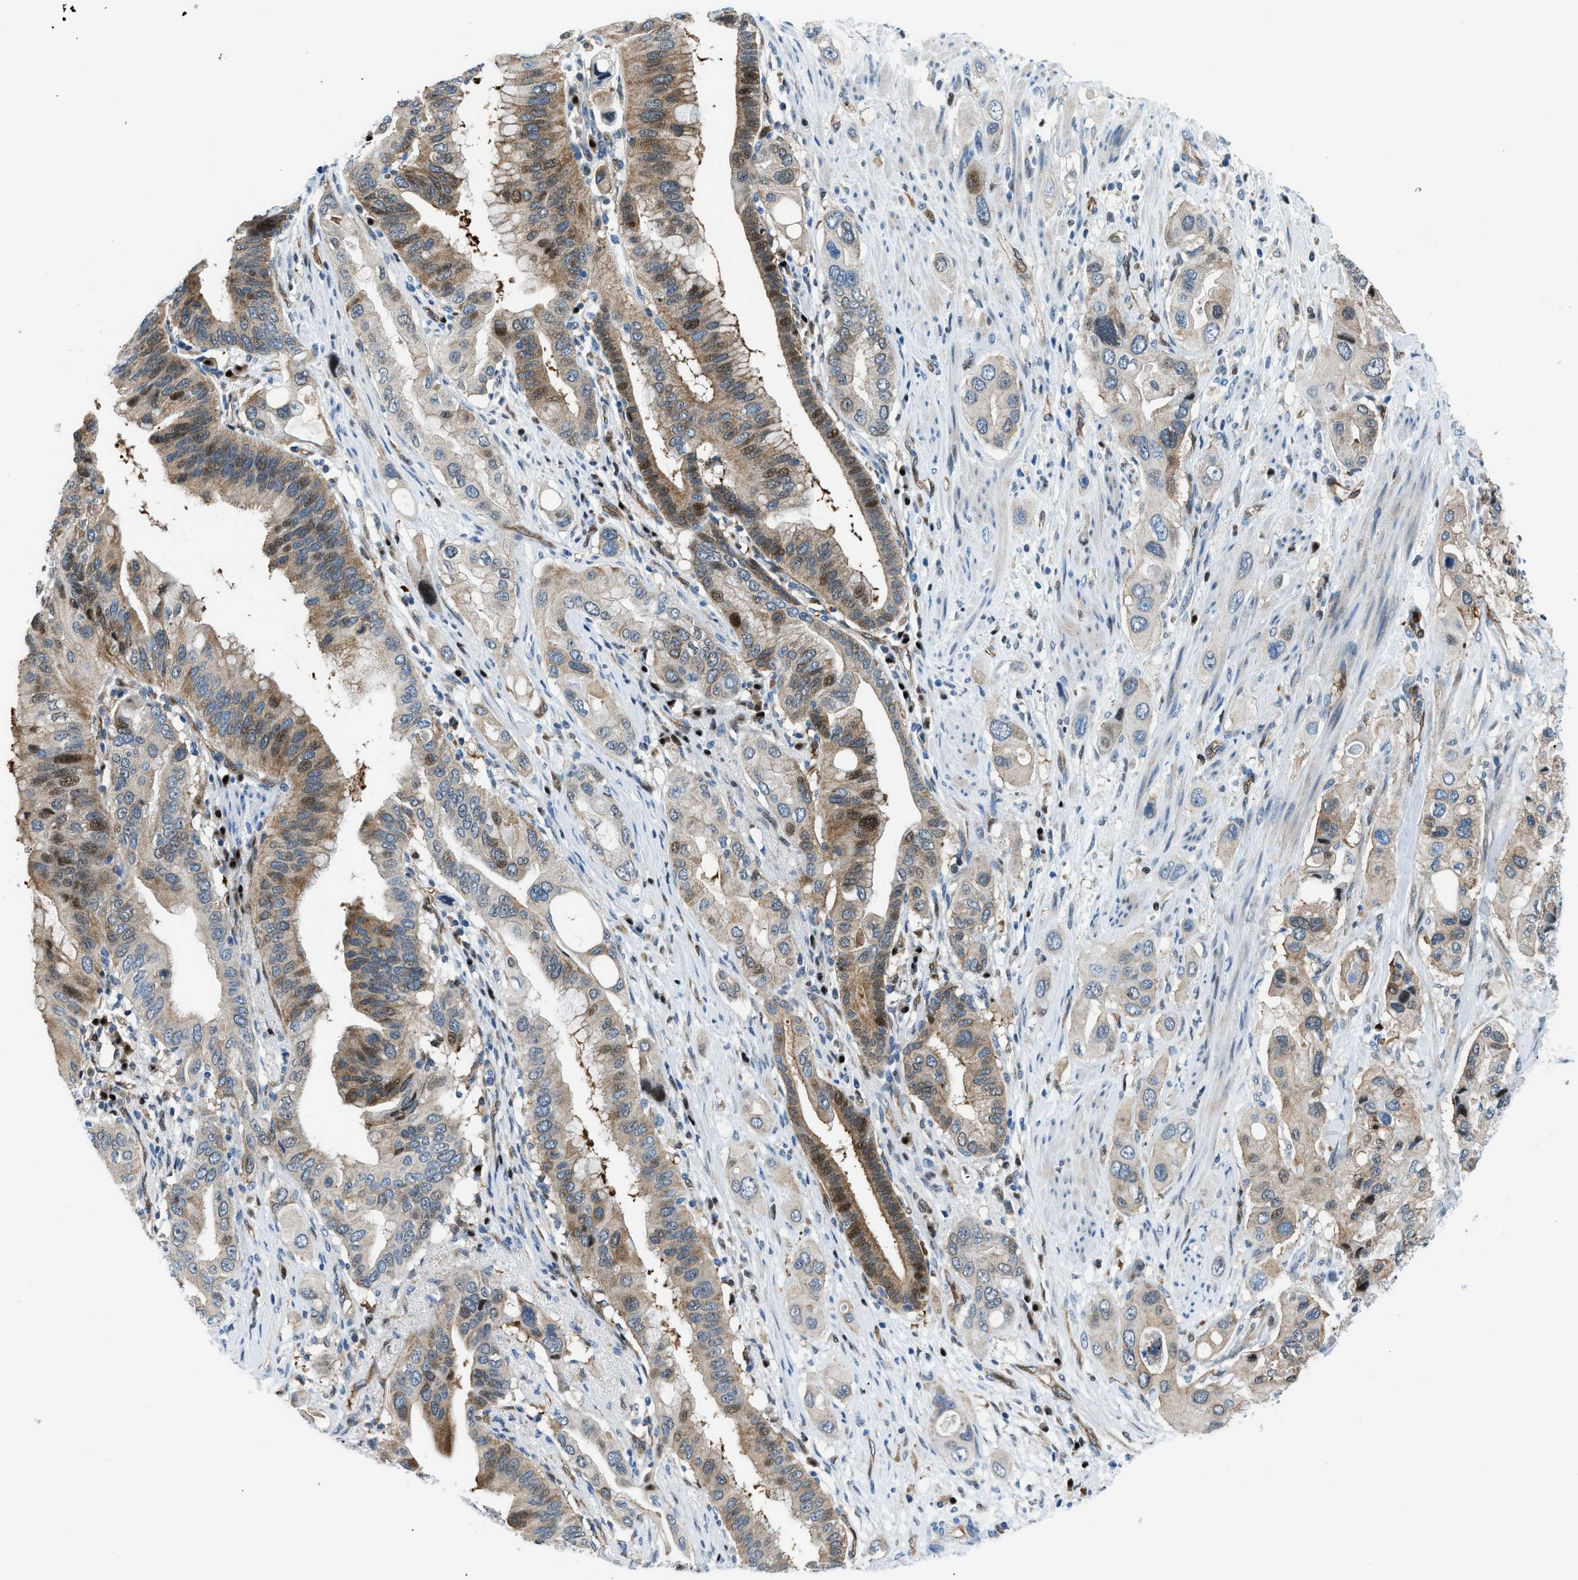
{"staining": {"intensity": "moderate", "quantity": "<25%", "location": "cytoplasmic/membranous,nuclear"}, "tissue": "pancreatic cancer", "cell_type": "Tumor cells", "image_type": "cancer", "snomed": [{"axis": "morphology", "description": "Adenocarcinoma, NOS"}, {"axis": "topography", "description": "Pancreas"}], "caption": "Tumor cells show low levels of moderate cytoplasmic/membranous and nuclear positivity in about <25% of cells in human pancreatic cancer.", "gene": "YWHAE", "patient": {"sex": "female", "age": 56}}